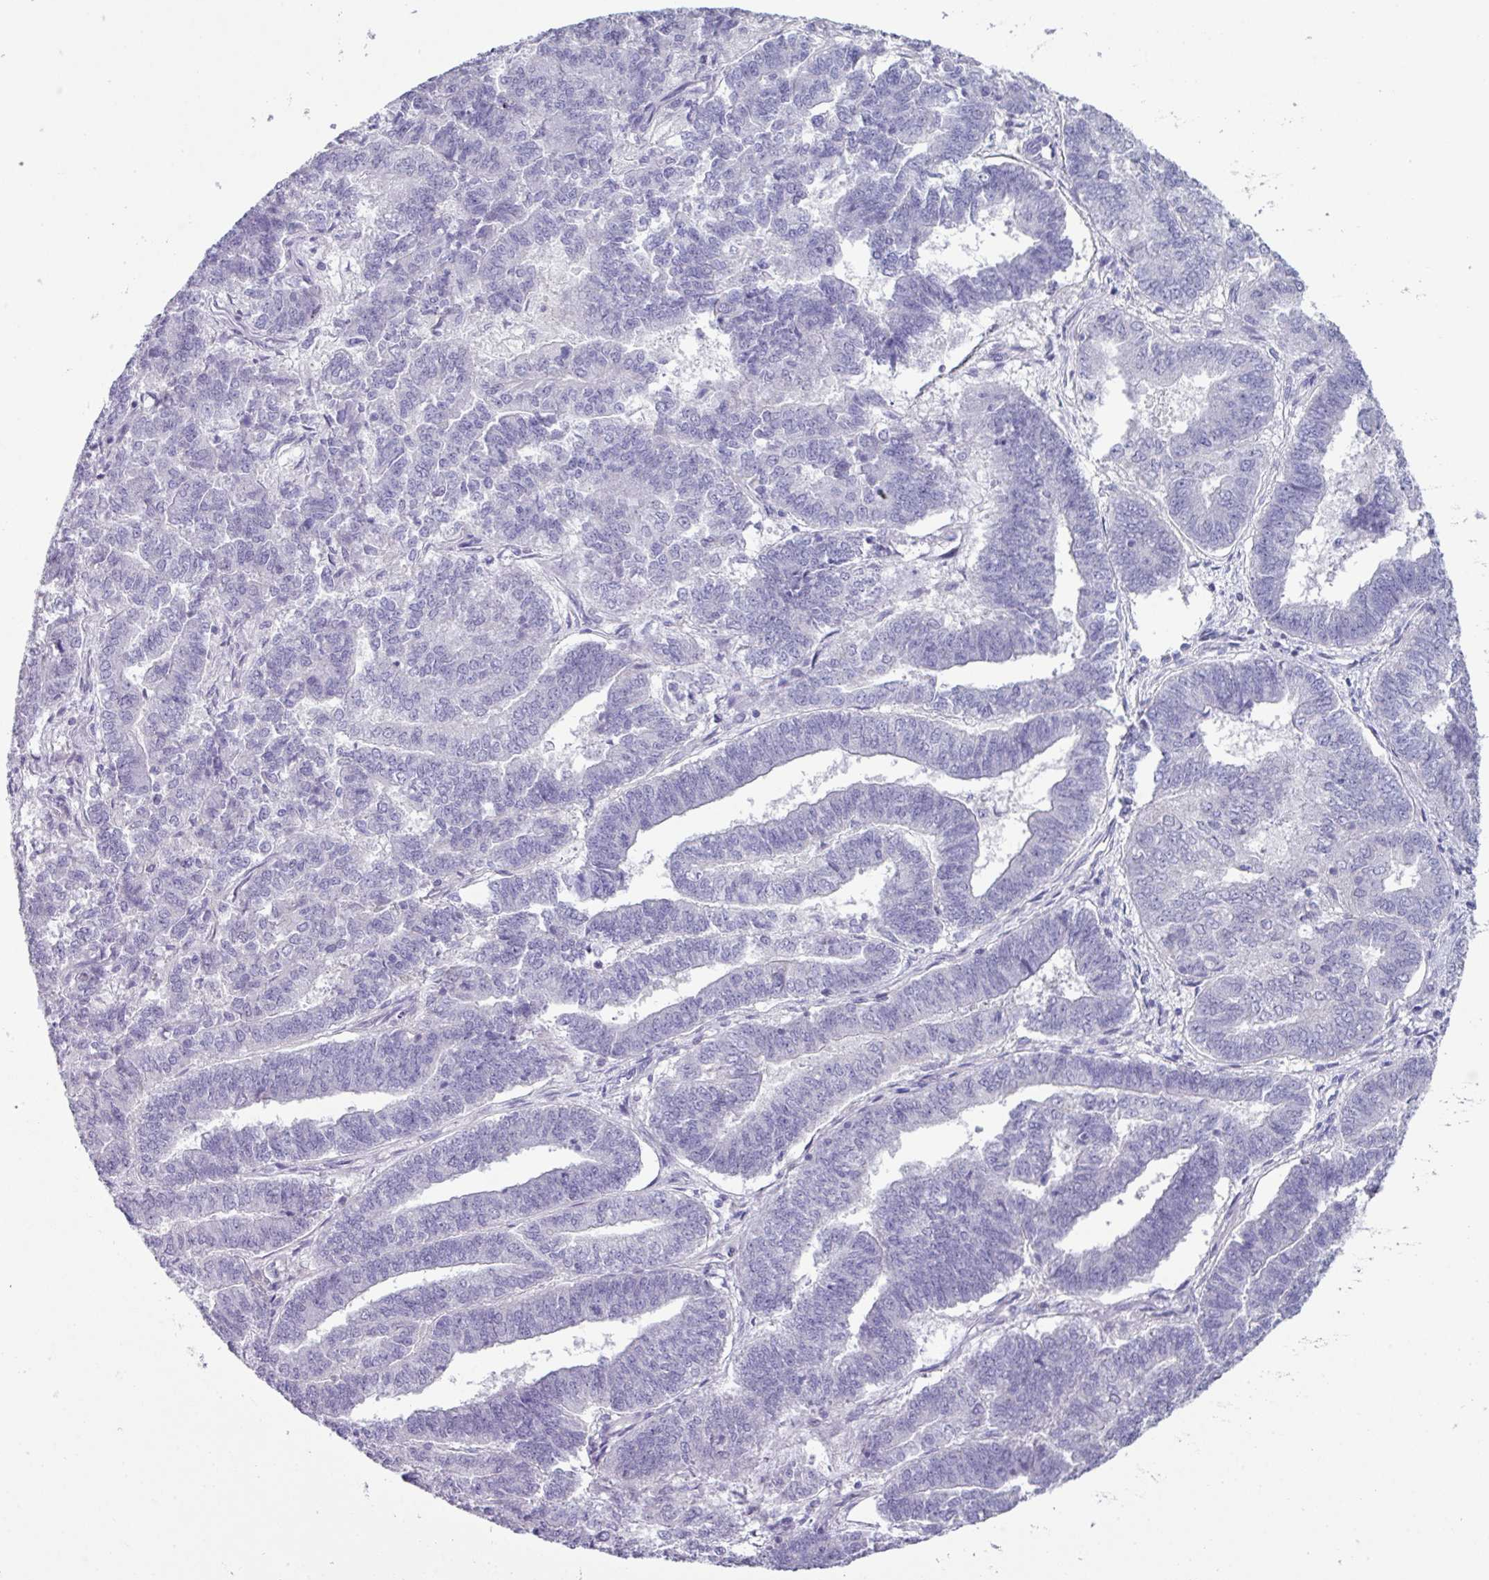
{"staining": {"intensity": "negative", "quantity": "none", "location": "none"}, "tissue": "endometrial cancer", "cell_type": "Tumor cells", "image_type": "cancer", "snomed": [{"axis": "morphology", "description": "Adenocarcinoma, NOS"}, {"axis": "topography", "description": "Endometrium"}], "caption": "This is an immunohistochemistry photomicrograph of adenocarcinoma (endometrial). There is no staining in tumor cells.", "gene": "STAT5A", "patient": {"sex": "female", "age": 72}}